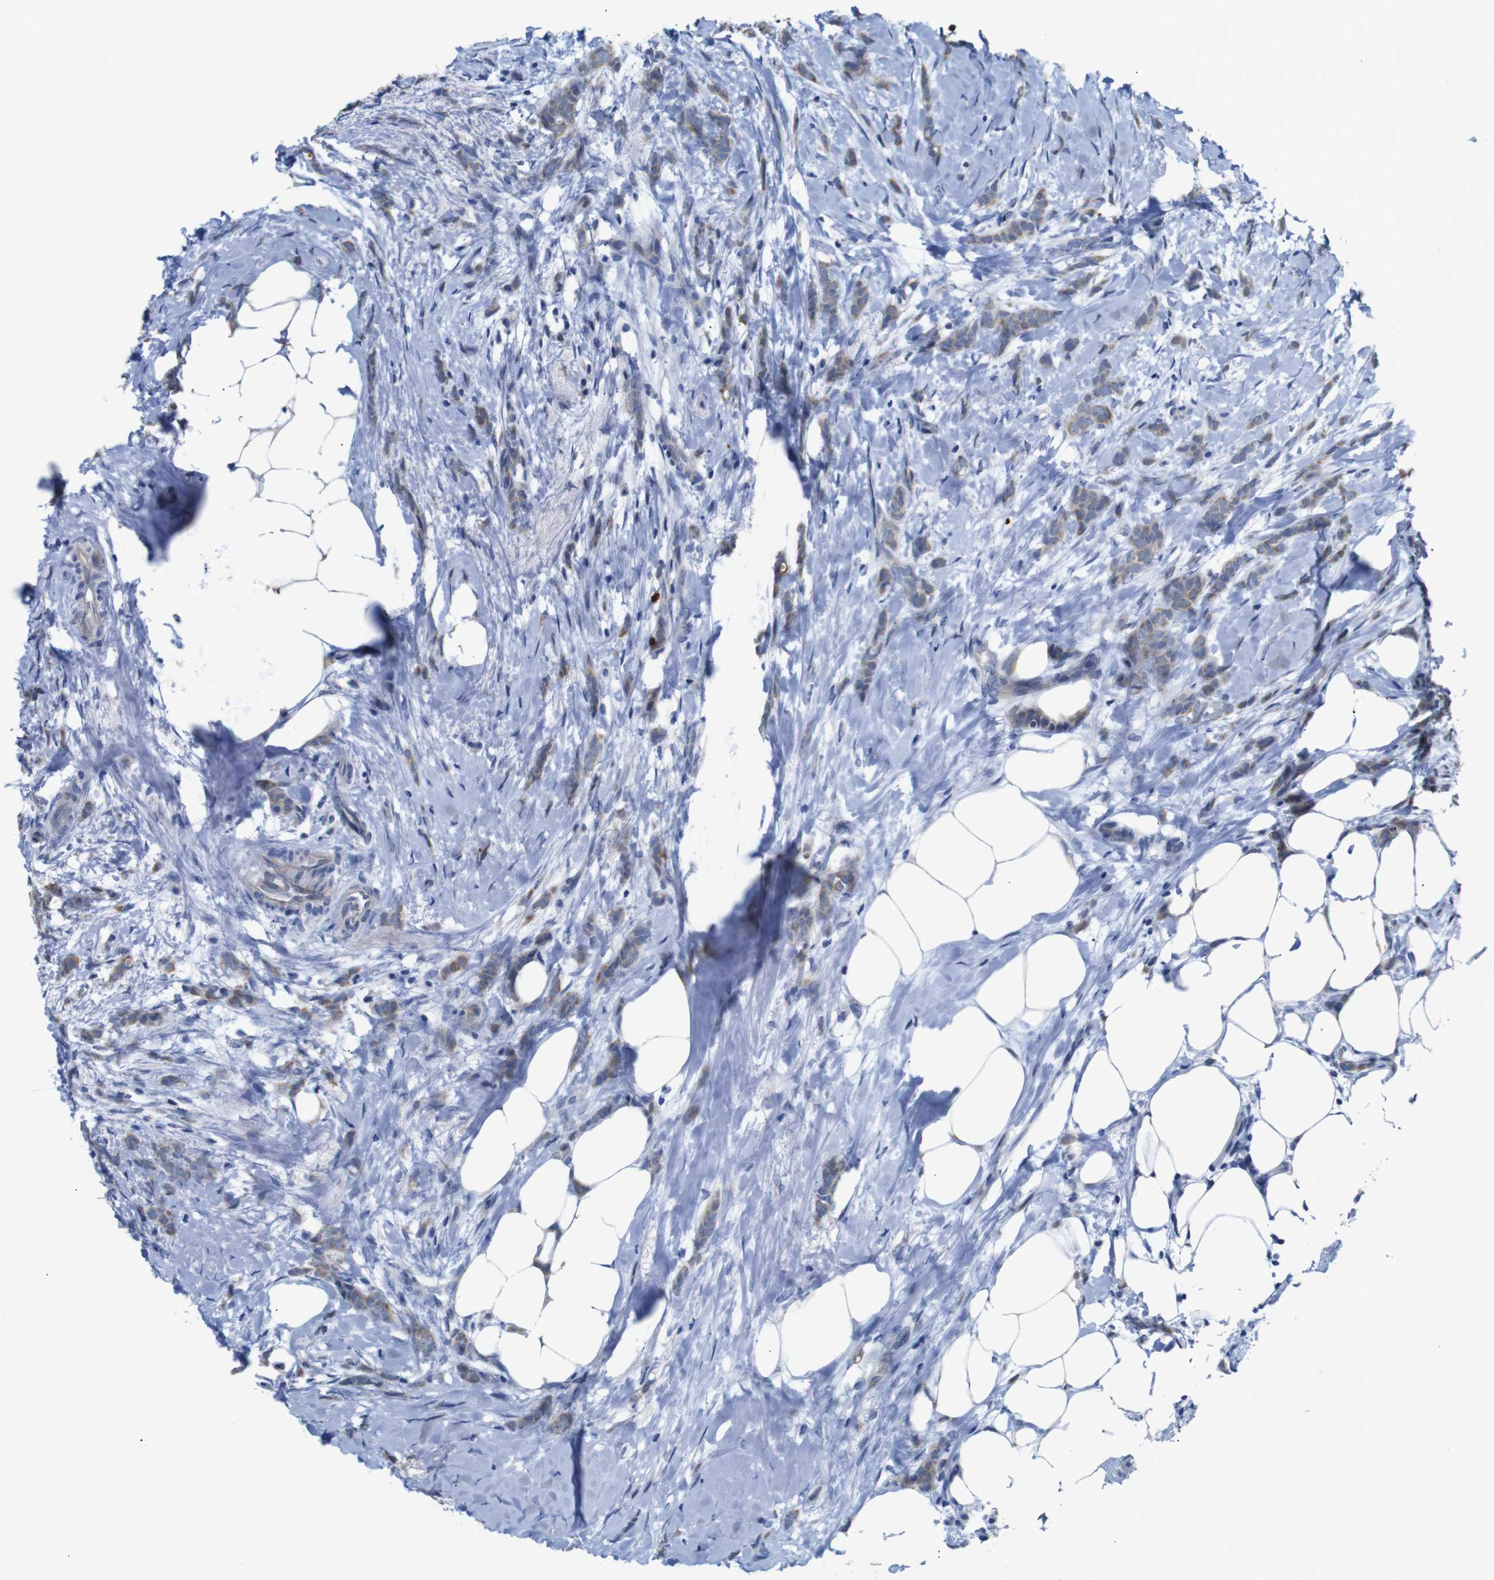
{"staining": {"intensity": "moderate", "quantity": ">75%", "location": "cytoplasmic/membranous"}, "tissue": "breast cancer", "cell_type": "Tumor cells", "image_type": "cancer", "snomed": [{"axis": "morphology", "description": "Lobular carcinoma, in situ"}, {"axis": "morphology", "description": "Lobular carcinoma"}, {"axis": "topography", "description": "Breast"}], "caption": "This image displays immunohistochemistry (IHC) staining of human lobular carcinoma in situ (breast), with medium moderate cytoplasmic/membranous expression in about >75% of tumor cells.", "gene": "ALOX15", "patient": {"sex": "female", "age": 41}}